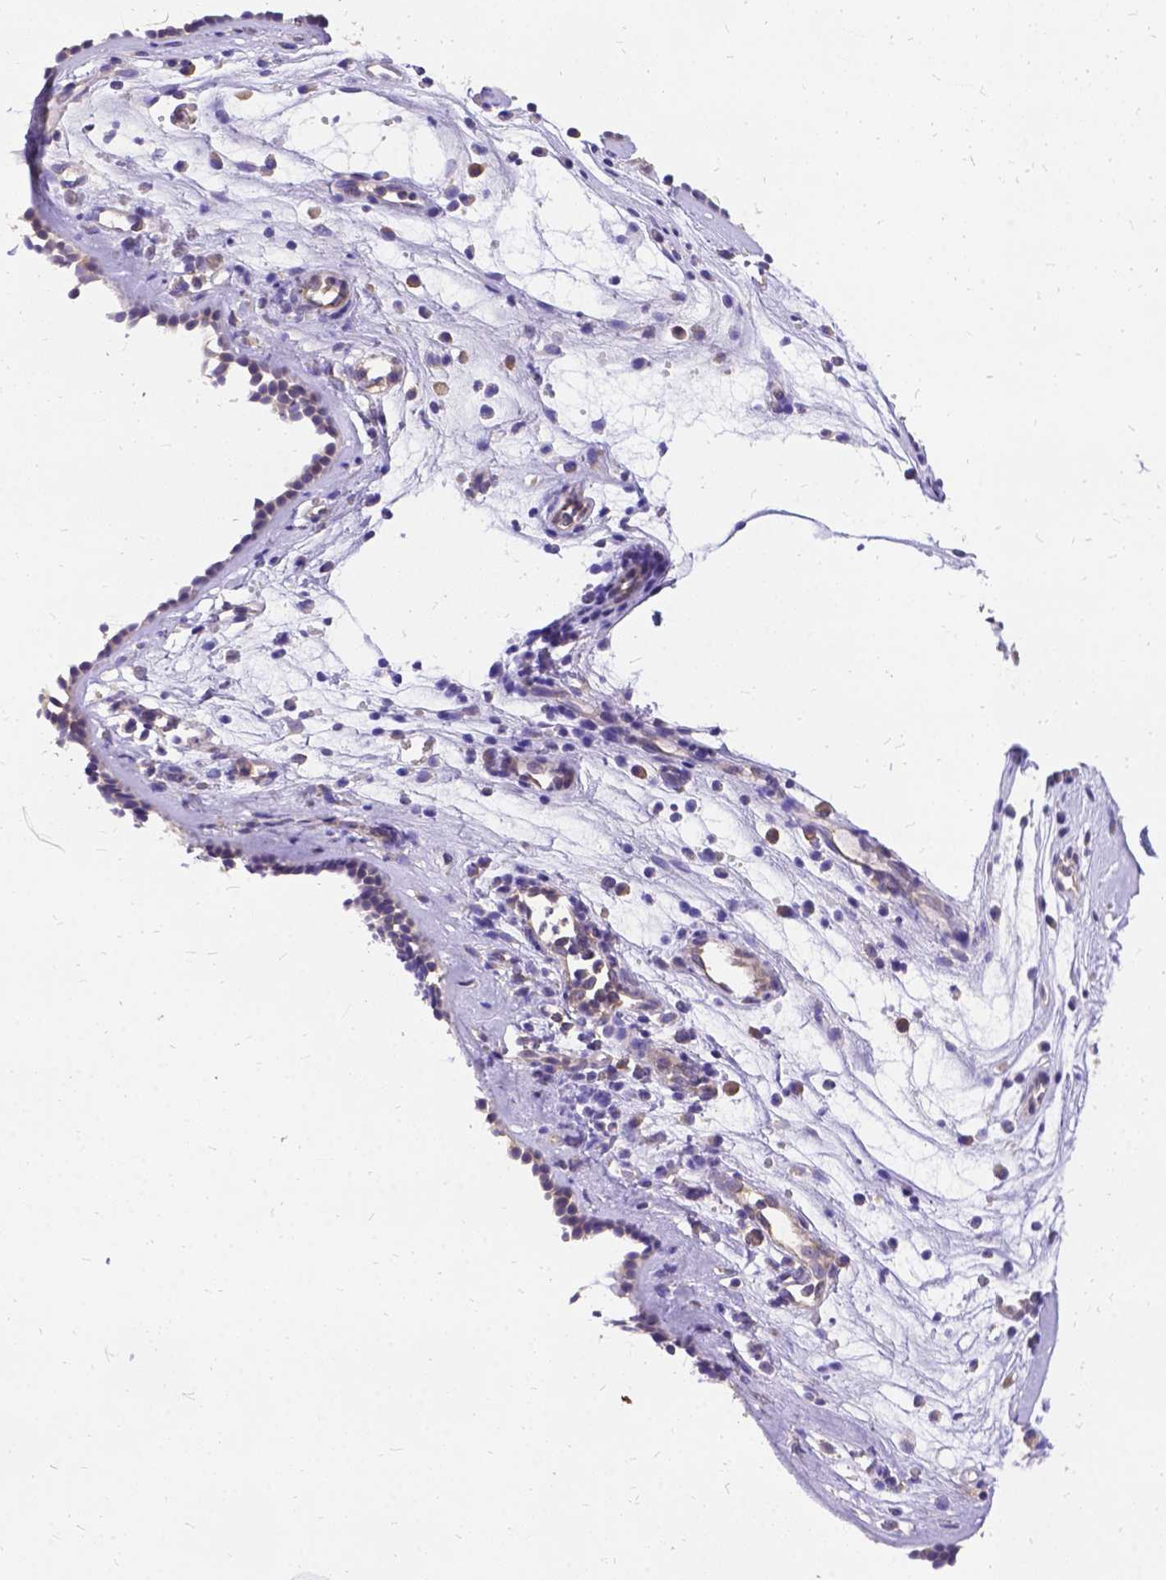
{"staining": {"intensity": "weak", "quantity": "<25%", "location": "cytoplasmic/membranous"}, "tissue": "nasopharynx", "cell_type": "Respiratory epithelial cells", "image_type": "normal", "snomed": [{"axis": "morphology", "description": "Normal tissue, NOS"}, {"axis": "topography", "description": "Nasopharynx"}], "caption": "The photomicrograph reveals no significant staining in respiratory epithelial cells of nasopharynx.", "gene": "DENND6A", "patient": {"sex": "male", "age": 77}}